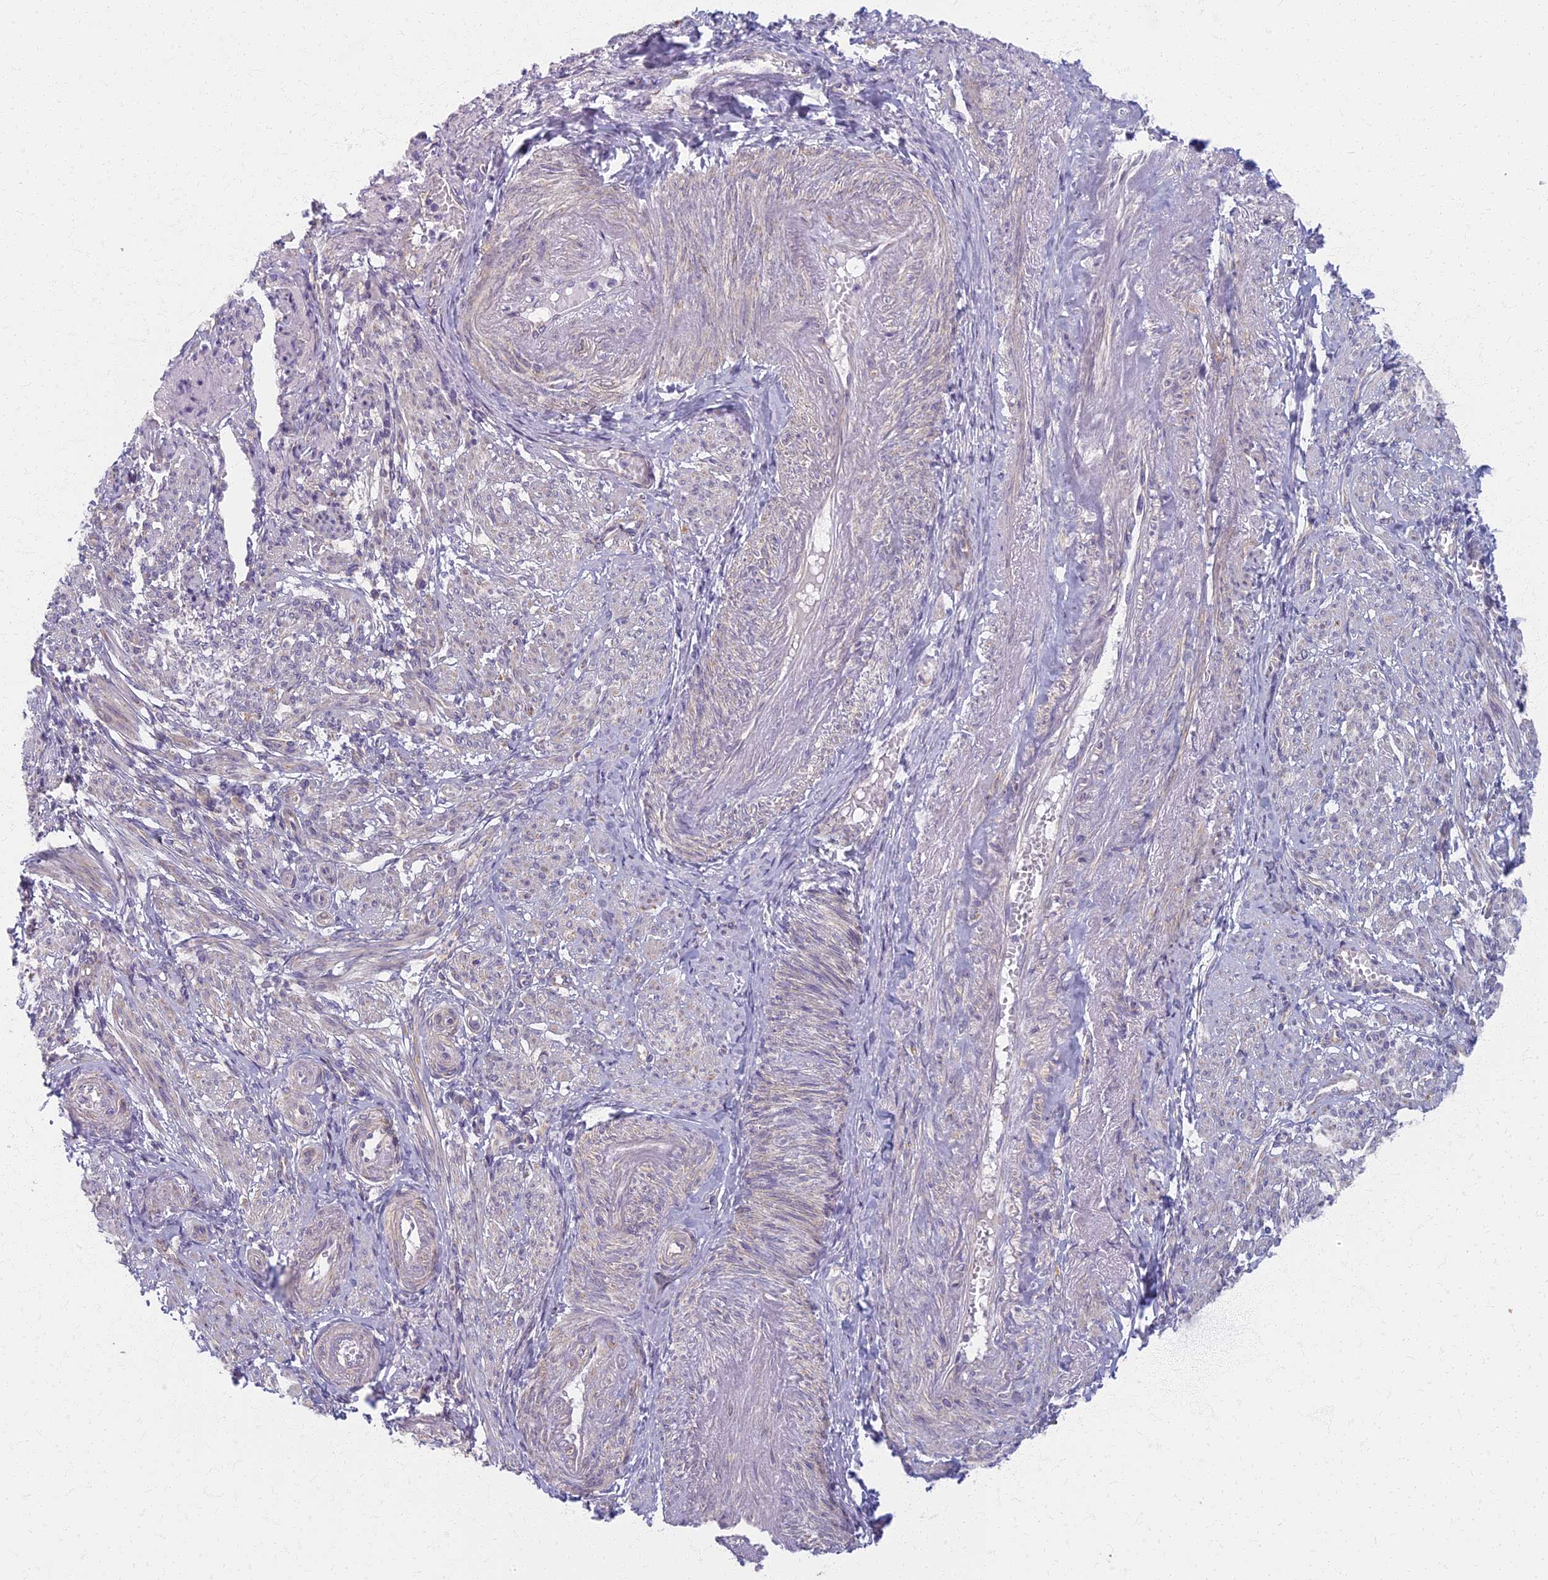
{"staining": {"intensity": "weak", "quantity": "25%-75%", "location": "cytoplasmic/membranous"}, "tissue": "smooth muscle", "cell_type": "Smooth muscle cells", "image_type": "normal", "snomed": [{"axis": "morphology", "description": "Normal tissue, NOS"}, {"axis": "topography", "description": "Smooth muscle"}], "caption": "This photomicrograph demonstrates benign smooth muscle stained with IHC to label a protein in brown. The cytoplasmic/membranous of smooth muscle cells show weak positivity for the protein. Nuclei are counter-stained blue.", "gene": "MRPS25", "patient": {"sex": "female", "age": 39}}